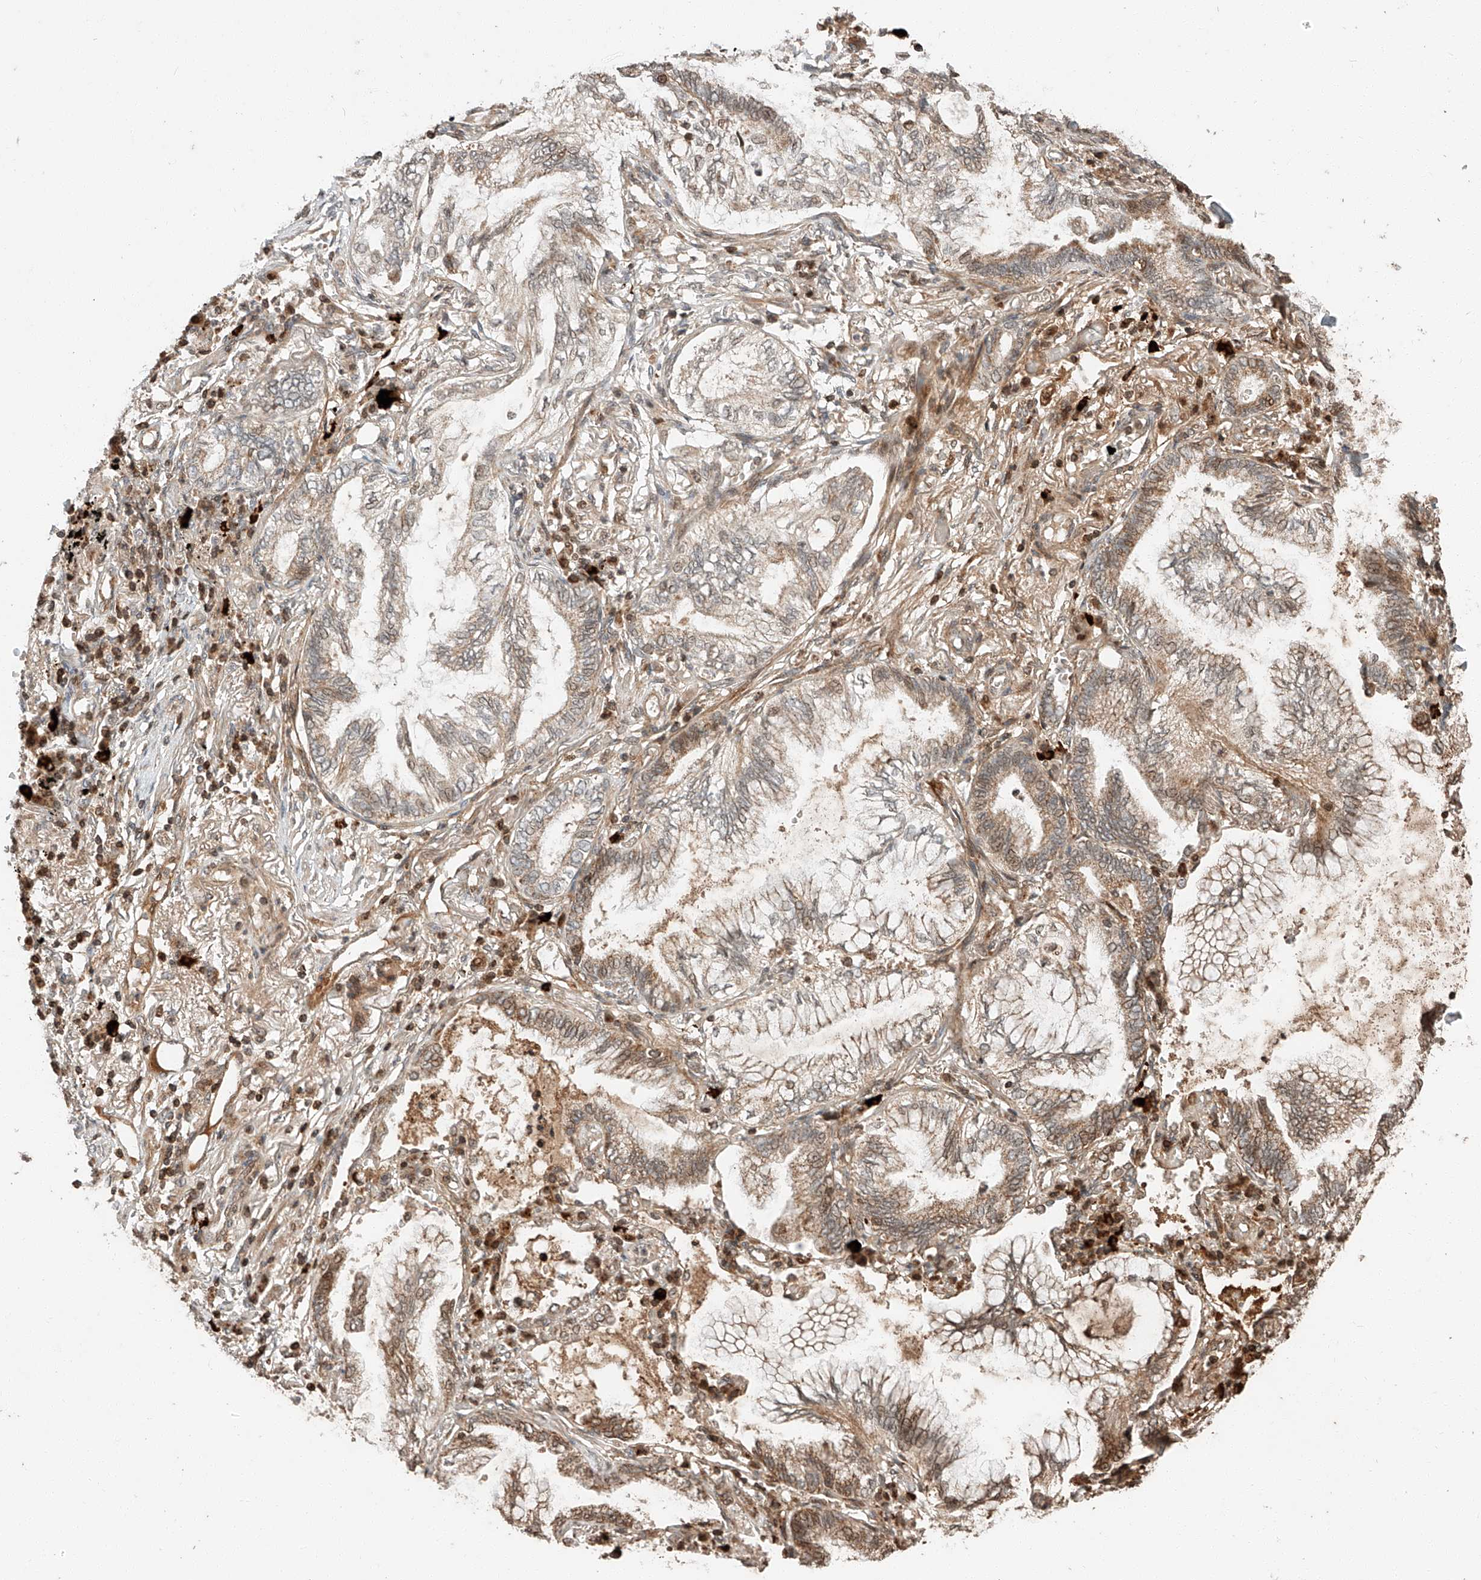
{"staining": {"intensity": "weak", "quantity": ">75%", "location": "cytoplasmic/membranous"}, "tissue": "lung cancer", "cell_type": "Tumor cells", "image_type": "cancer", "snomed": [{"axis": "morphology", "description": "Adenocarcinoma, NOS"}, {"axis": "topography", "description": "Lung"}], "caption": "A photomicrograph of human adenocarcinoma (lung) stained for a protein reveals weak cytoplasmic/membranous brown staining in tumor cells.", "gene": "ARHGAP33", "patient": {"sex": "female", "age": 70}}